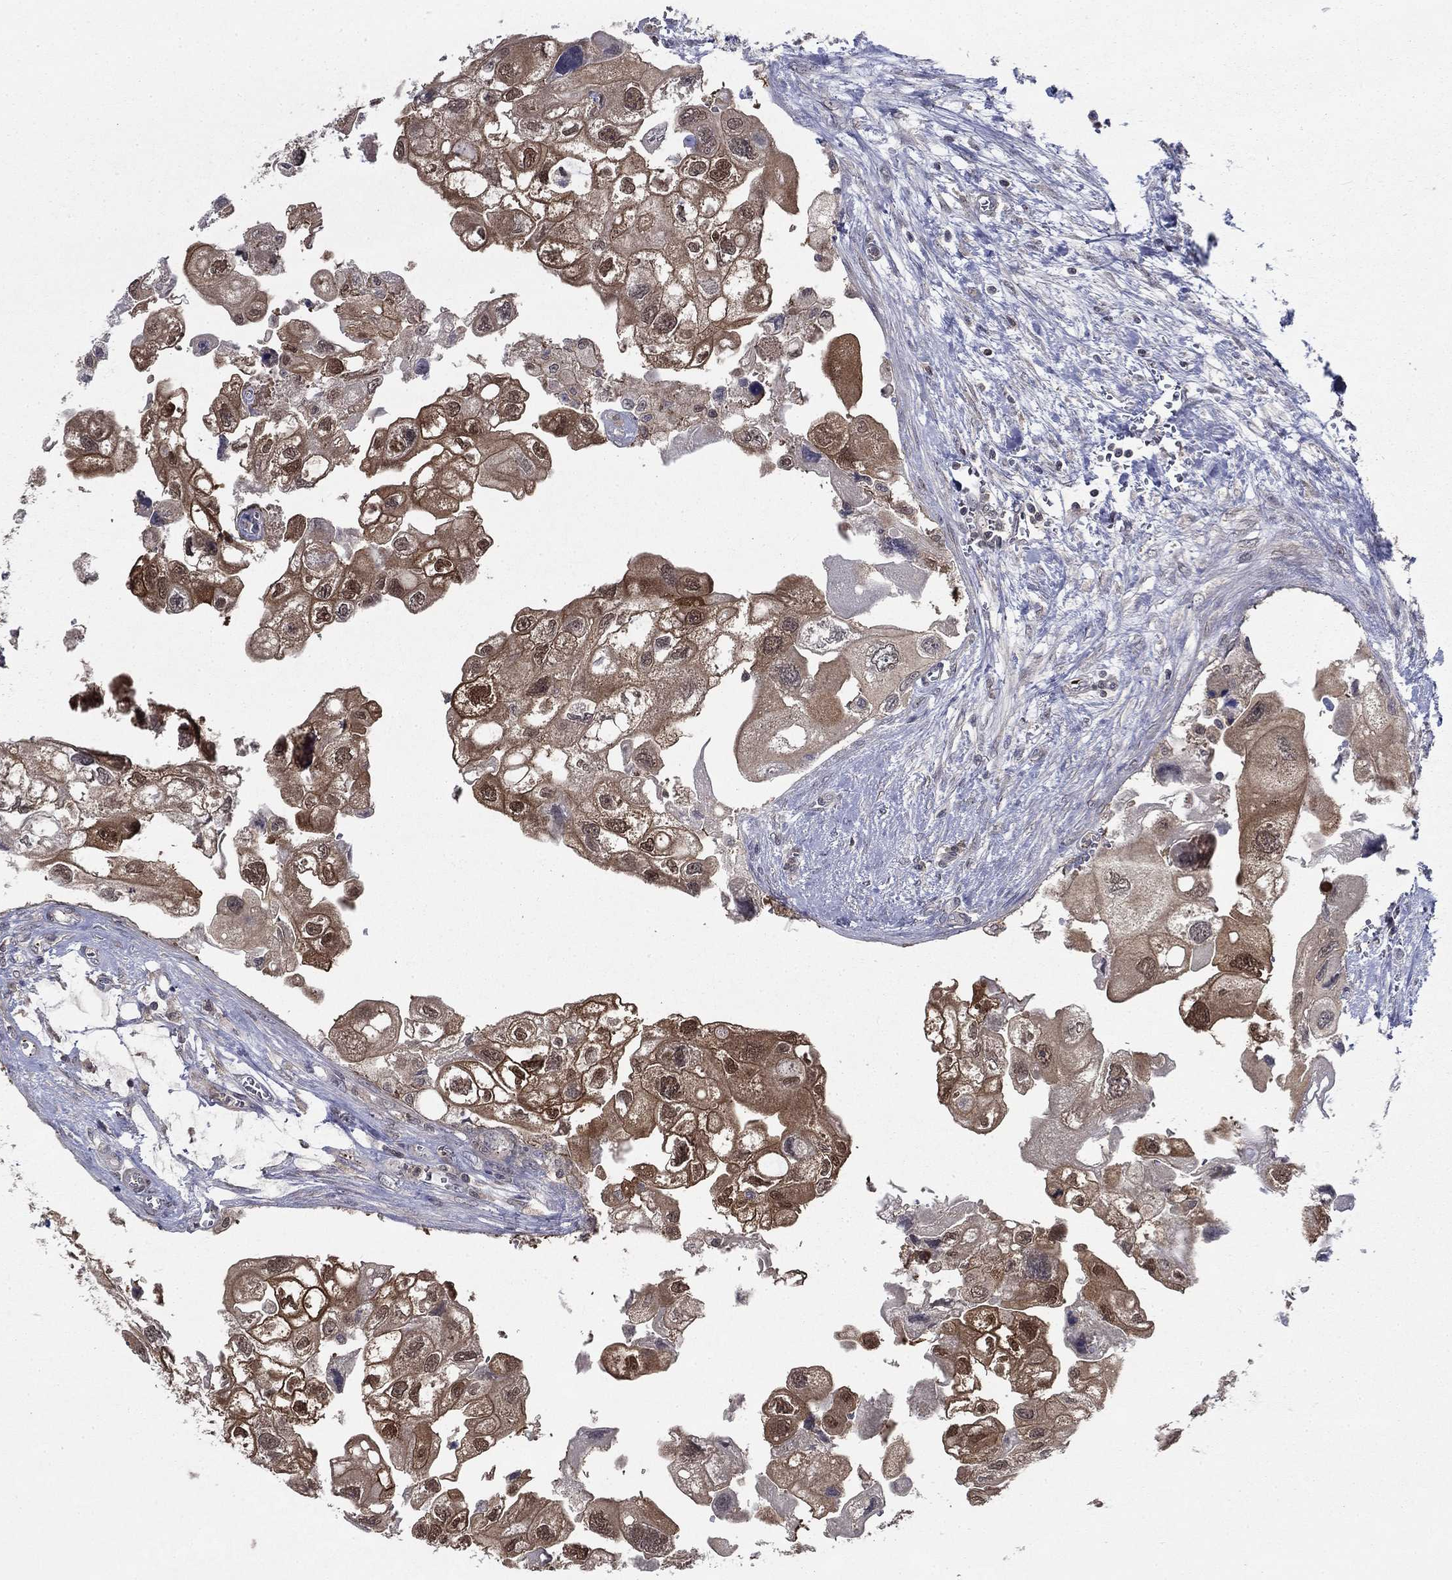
{"staining": {"intensity": "moderate", "quantity": ">75%", "location": "cytoplasmic/membranous,nuclear"}, "tissue": "urothelial cancer", "cell_type": "Tumor cells", "image_type": "cancer", "snomed": [{"axis": "morphology", "description": "Urothelial carcinoma, High grade"}, {"axis": "topography", "description": "Urinary bladder"}], "caption": "Immunohistochemistry (IHC) (DAB) staining of human urothelial cancer shows moderate cytoplasmic/membranous and nuclear protein staining in approximately >75% of tumor cells.", "gene": "NIT2", "patient": {"sex": "male", "age": 59}}